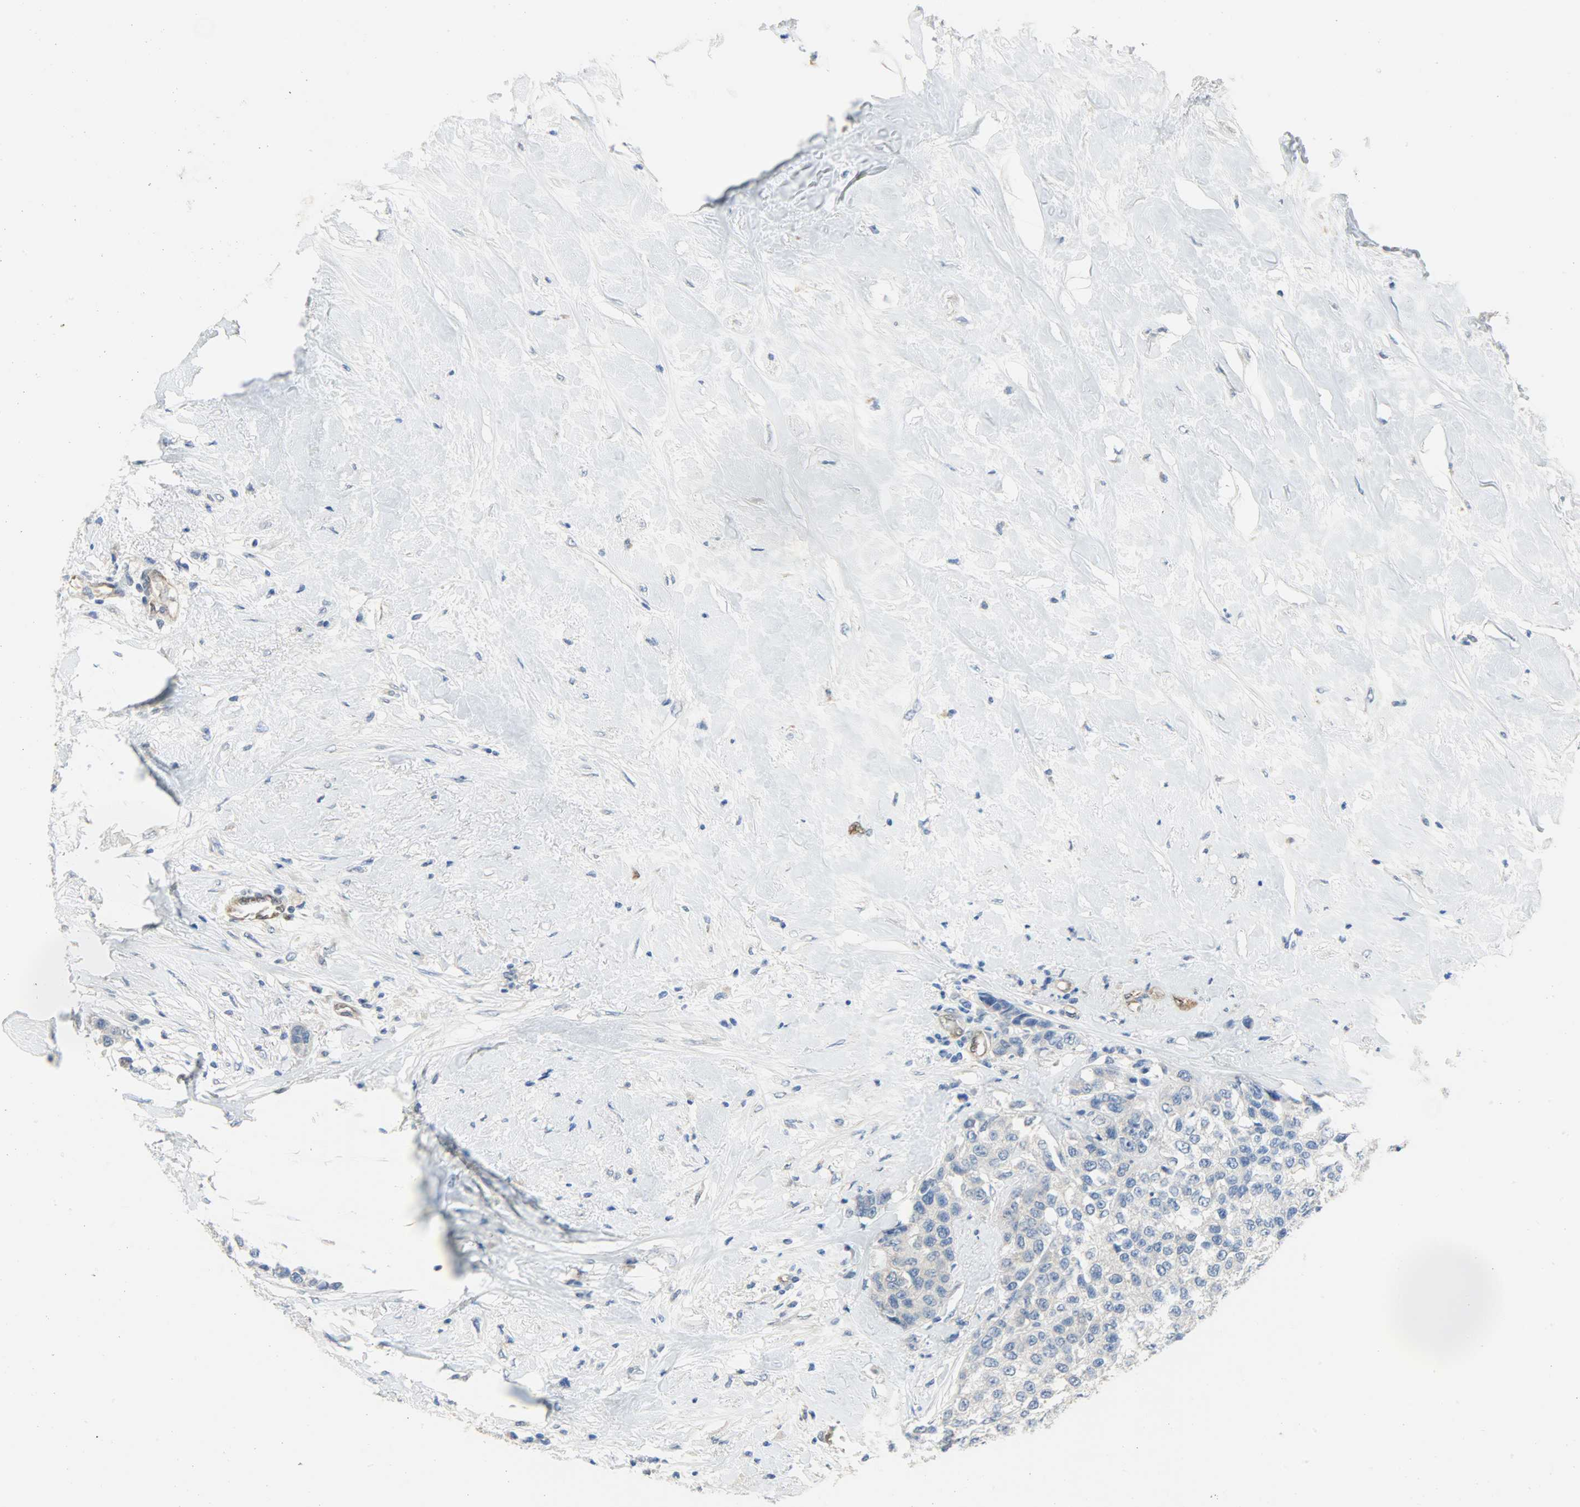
{"staining": {"intensity": "weak", "quantity": "25%-75%", "location": "cytoplasmic/membranous"}, "tissue": "breast cancer", "cell_type": "Tumor cells", "image_type": "cancer", "snomed": [{"axis": "morphology", "description": "Duct carcinoma"}, {"axis": "topography", "description": "Breast"}], "caption": "Immunohistochemistry (DAB) staining of breast cancer (infiltrating ductal carcinoma) shows weak cytoplasmic/membranous protein positivity in approximately 25%-75% of tumor cells.", "gene": "FKBP1A", "patient": {"sex": "female", "age": 51}}